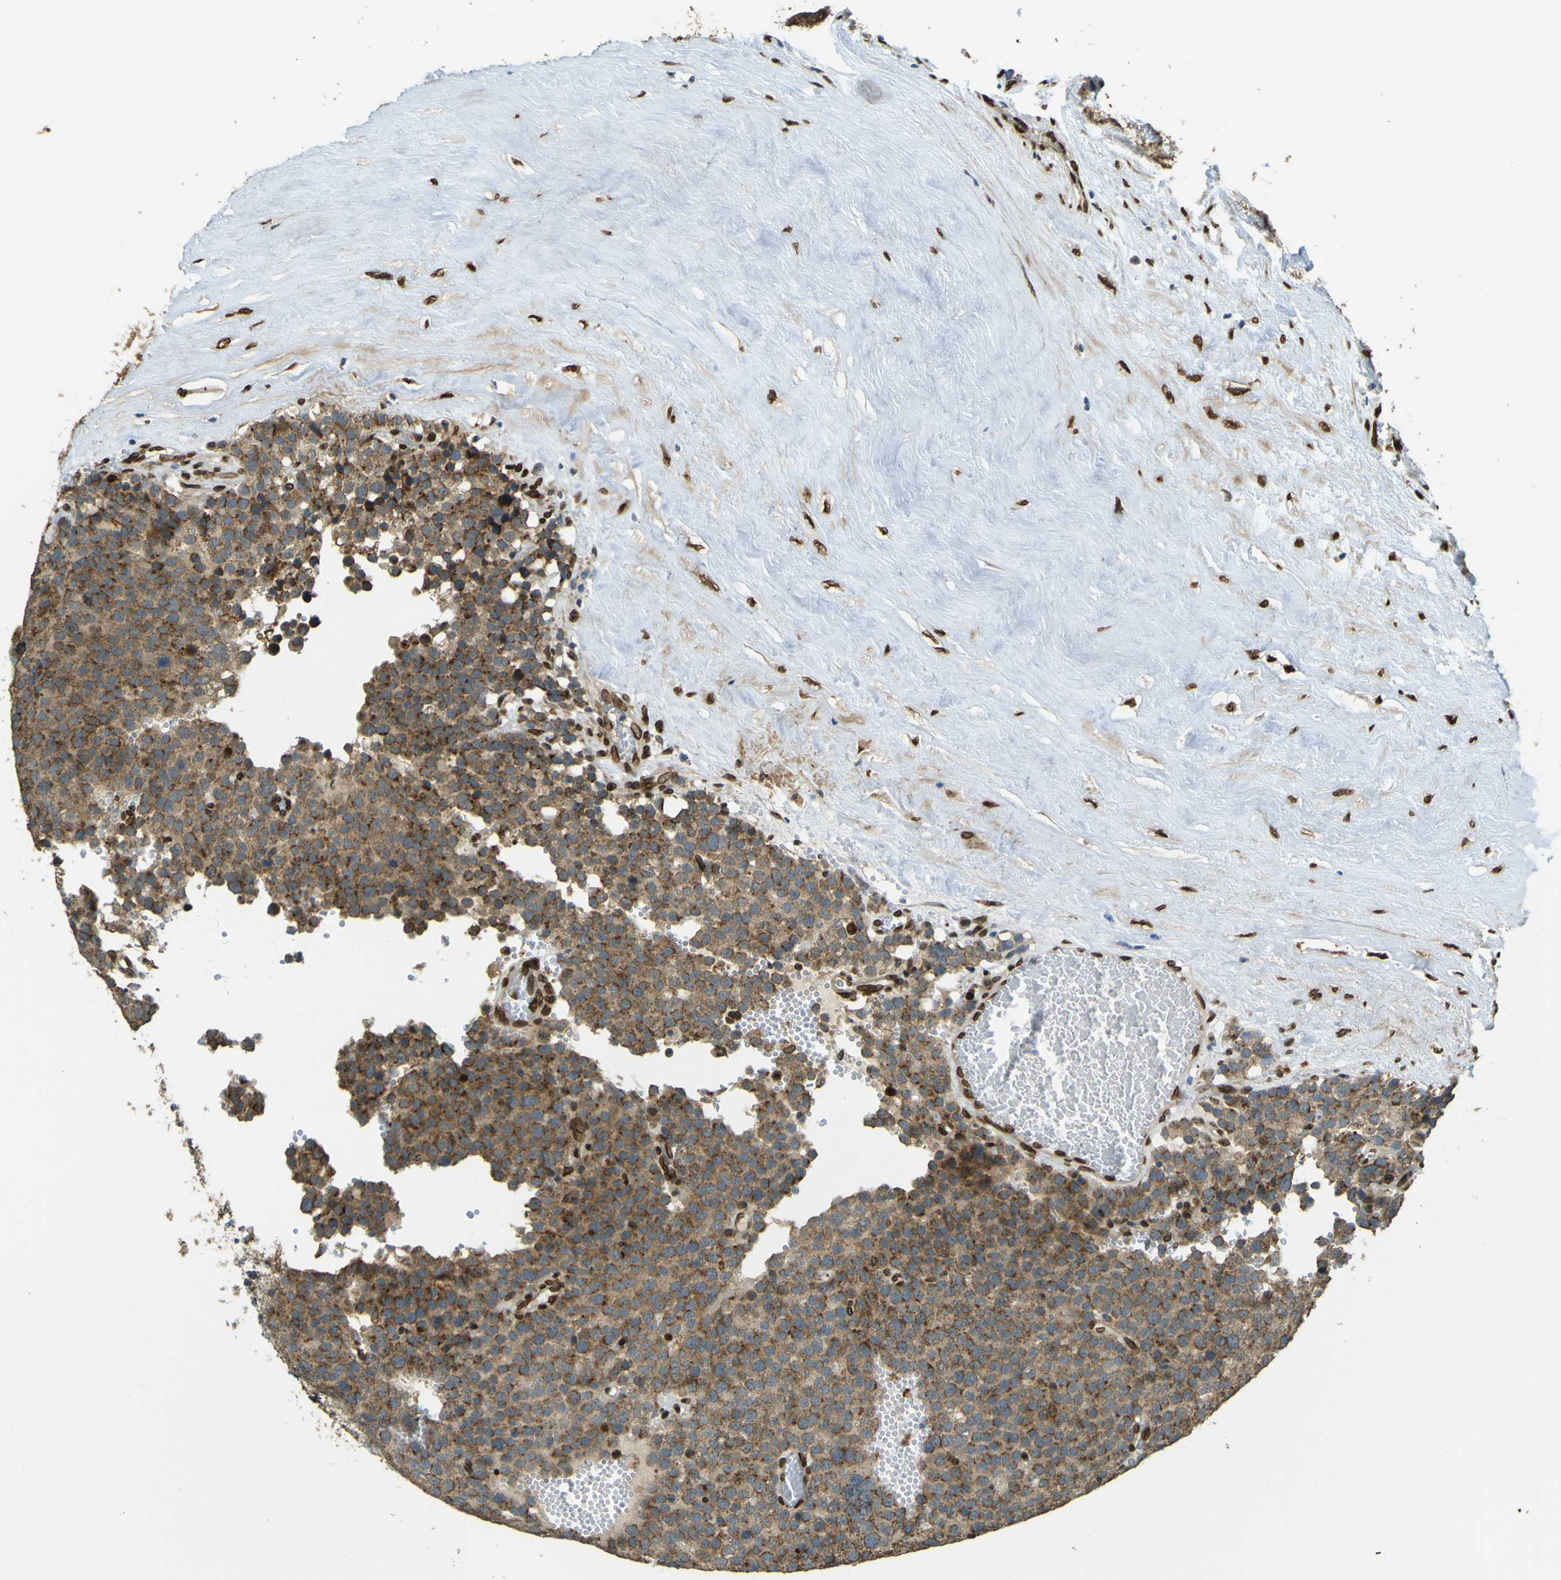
{"staining": {"intensity": "moderate", "quantity": ">75%", "location": "cytoplasmic/membranous"}, "tissue": "testis cancer", "cell_type": "Tumor cells", "image_type": "cancer", "snomed": [{"axis": "morphology", "description": "Normal tissue, NOS"}, {"axis": "morphology", "description": "Seminoma, NOS"}, {"axis": "topography", "description": "Testis"}], "caption": "Testis seminoma tissue shows moderate cytoplasmic/membranous expression in about >75% of tumor cells", "gene": "GALNT1", "patient": {"sex": "male", "age": 71}}